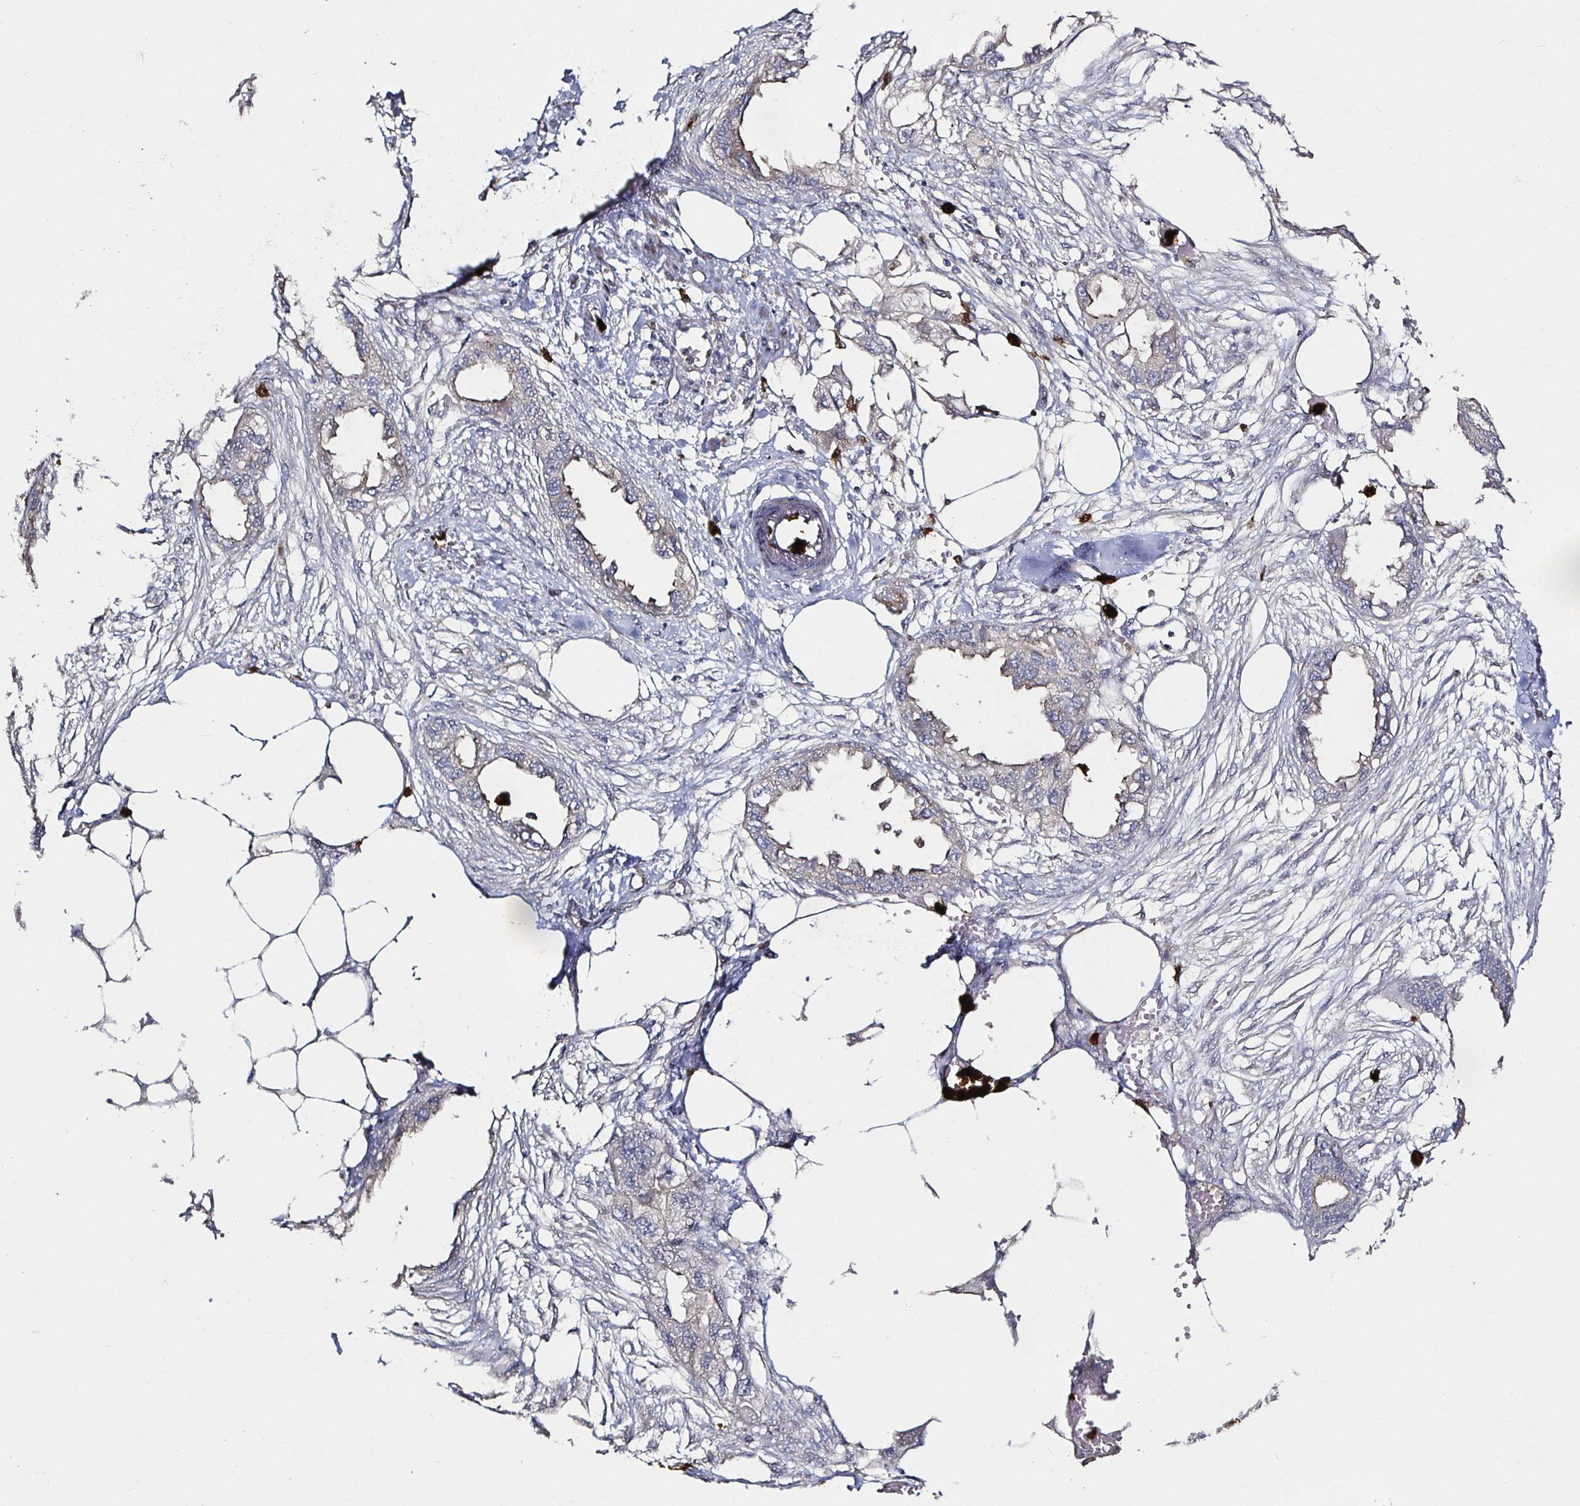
{"staining": {"intensity": "negative", "quantity": "none", "location": "none"}, "tissue": "endometrial cancer", "cell_type": "Tumor cells", "image_type": "cancer", "snomed": [{"axis": "morphology", "description": "Adenocarcinoma, NOS"}, {"axis": "morphology", "description": "Adenocarcinoma, metastatic, NOS"}, {"axis": "topography", "description": "Adipose tissue"}, {"axis": "topography", "description": "Endometrium"}], "caption": "Metastatic adenocarcinoma (endometrial) stained for a protein using immunohistochemistry (IHC) reveals no expression tumor cells.", "gene": "TLR4", "patient": {"sex": "female", "age": 67}}